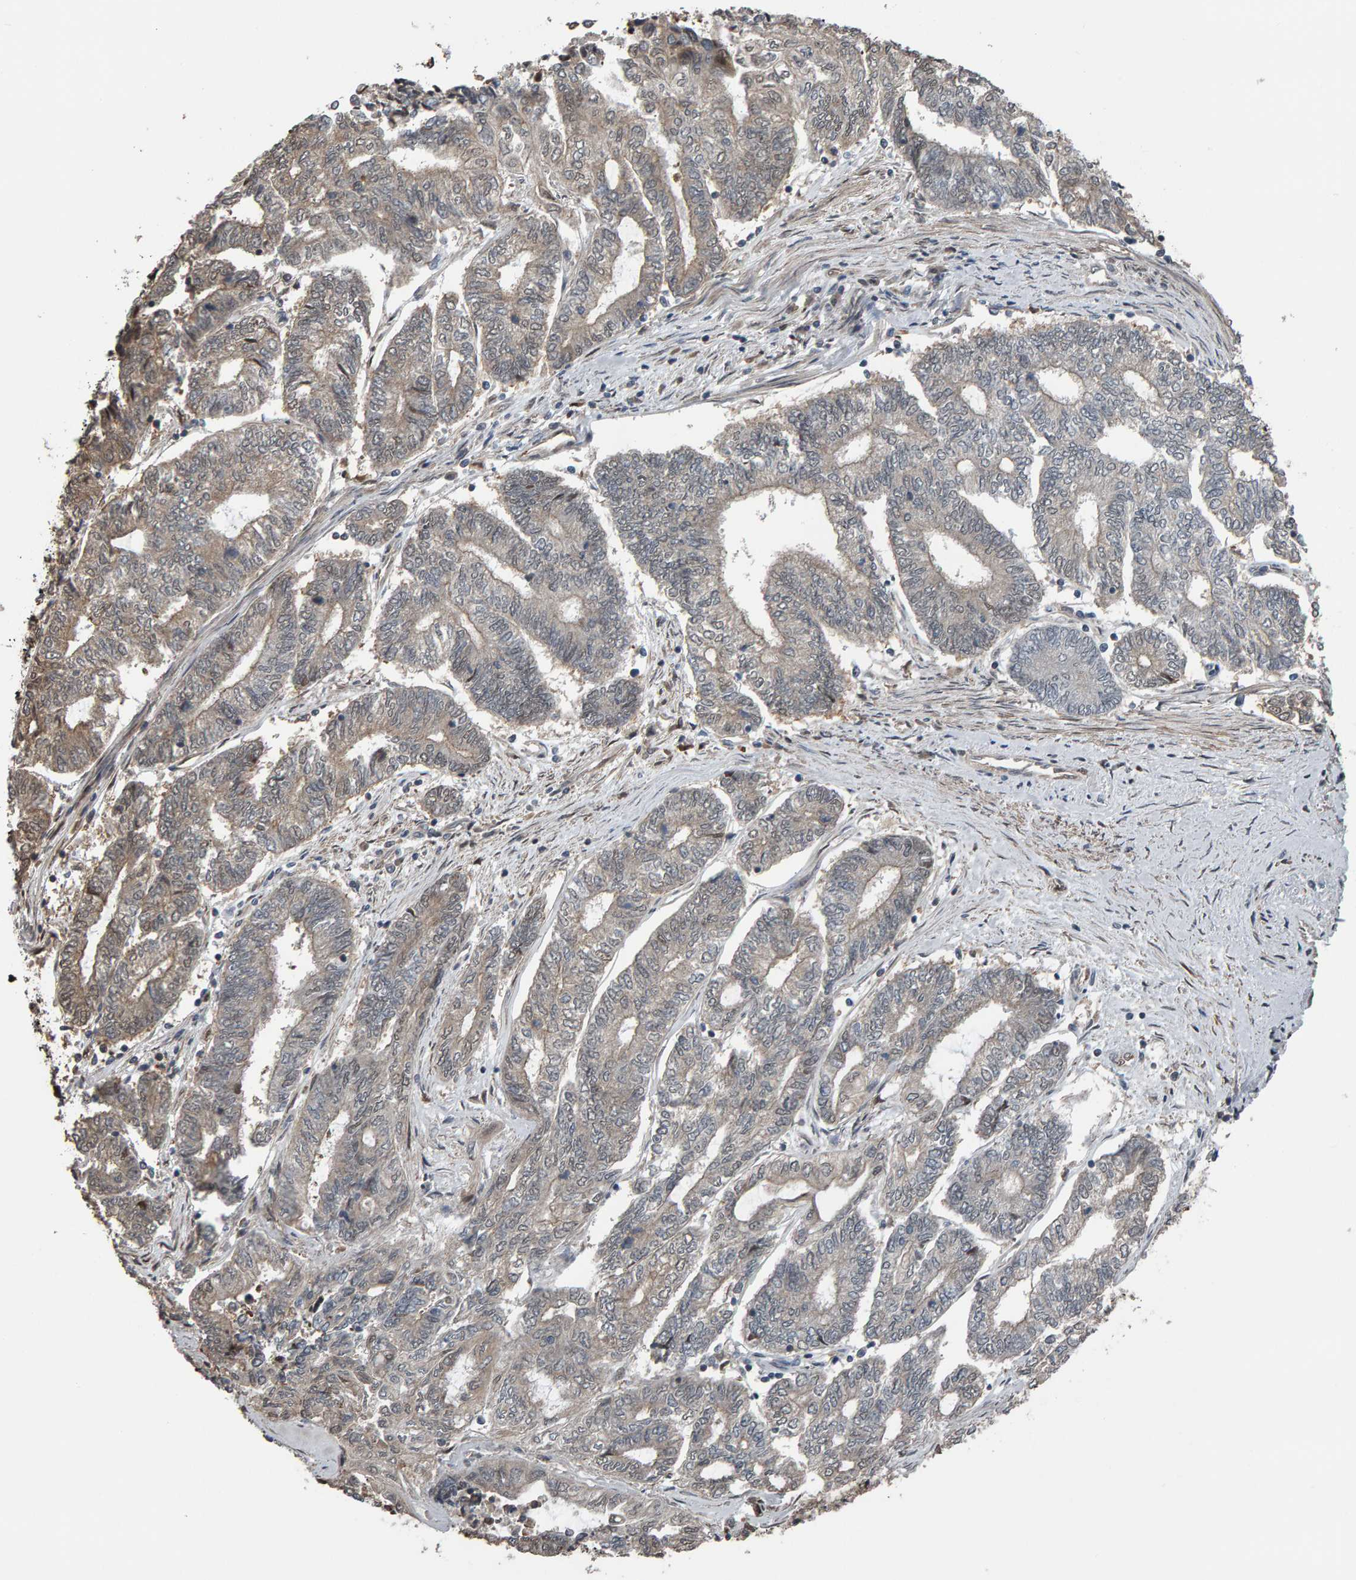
{"staining": {"intensity": "weak", "quantity": "25%-75%", "location": "cytoplasmic/membranous"}, "tissue": "endometrial cancer", "cell_type": "Tumor cells", "image_type": "cancer", "snomed": [{"axis": "morphology", "description": "Adenocarcinoma, NOS"}, {"axis": "topography", "description": "Uterus"}, {"axis": "topography", "description": "Endometrium"}], "caption": "A photomicrograph showing weak cytoplasmic/membranous expression in approximately 25%-75% of tumor cells in endometrial cancer, as visualized by brown immunohistochemical staining.", "gene": "COASY", "patient": {"sex": "female", "age": 70}}